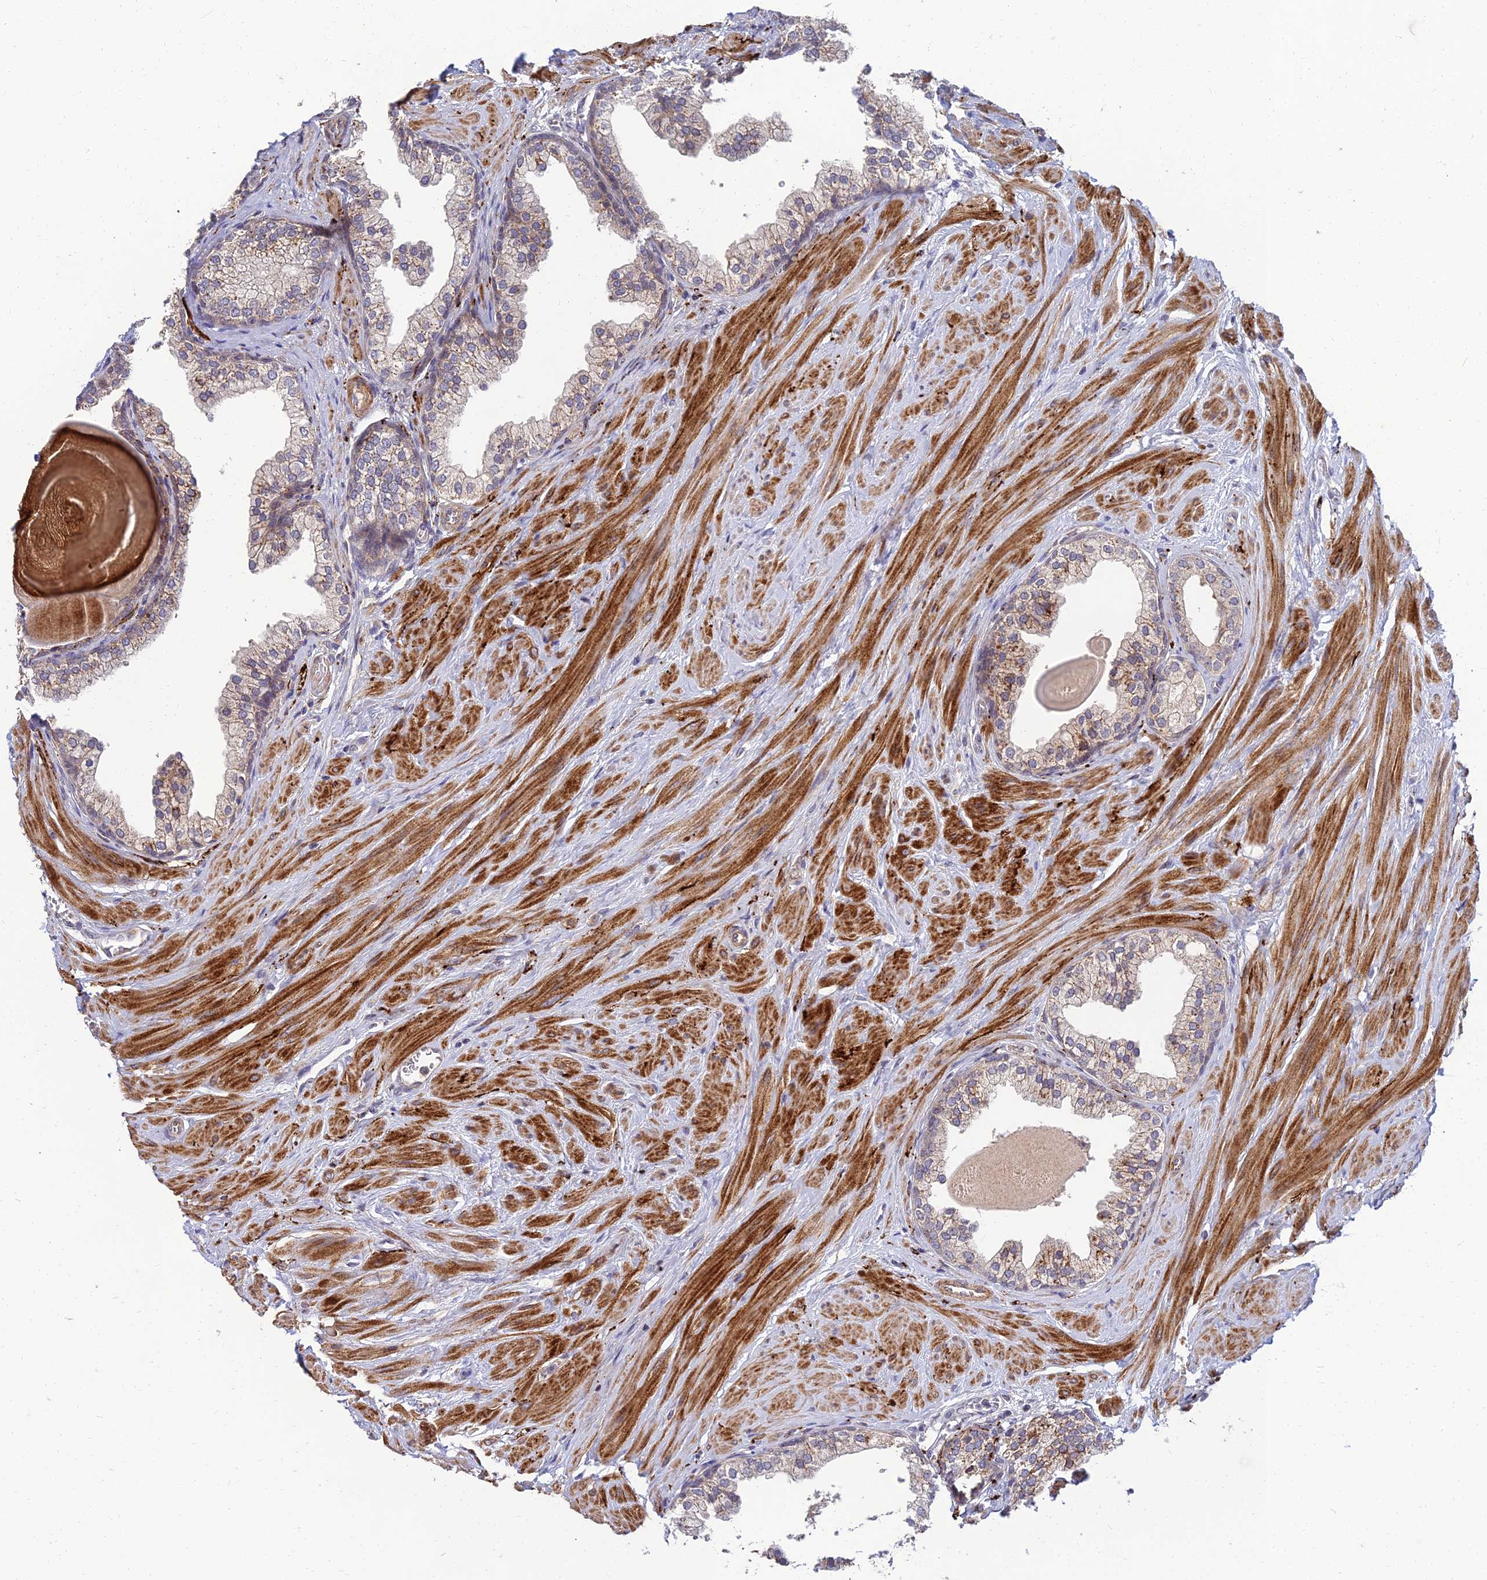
{"staining": {"intensity": "moderate", "quantity": "25%-75%", "location": "cytoplasmic/membranous"}, "tissue": "prostate", "cell_type": "Glandular cells", "image_type": "normal", "snomed": [{"axis": "morphology", "description": "Normal tissue, NOS"}, {"axis": "topography", "description": "Prostate"}], "caption": "A brown stain shows moderate cytoplasmic/membranous positivity of a protein in glandular cells of benign human prostate. (brown staining indicates protein expression, while blue staining denotes nuclei).", "gene": "NPY", "patient": {"sex": "male", "age": 48}}